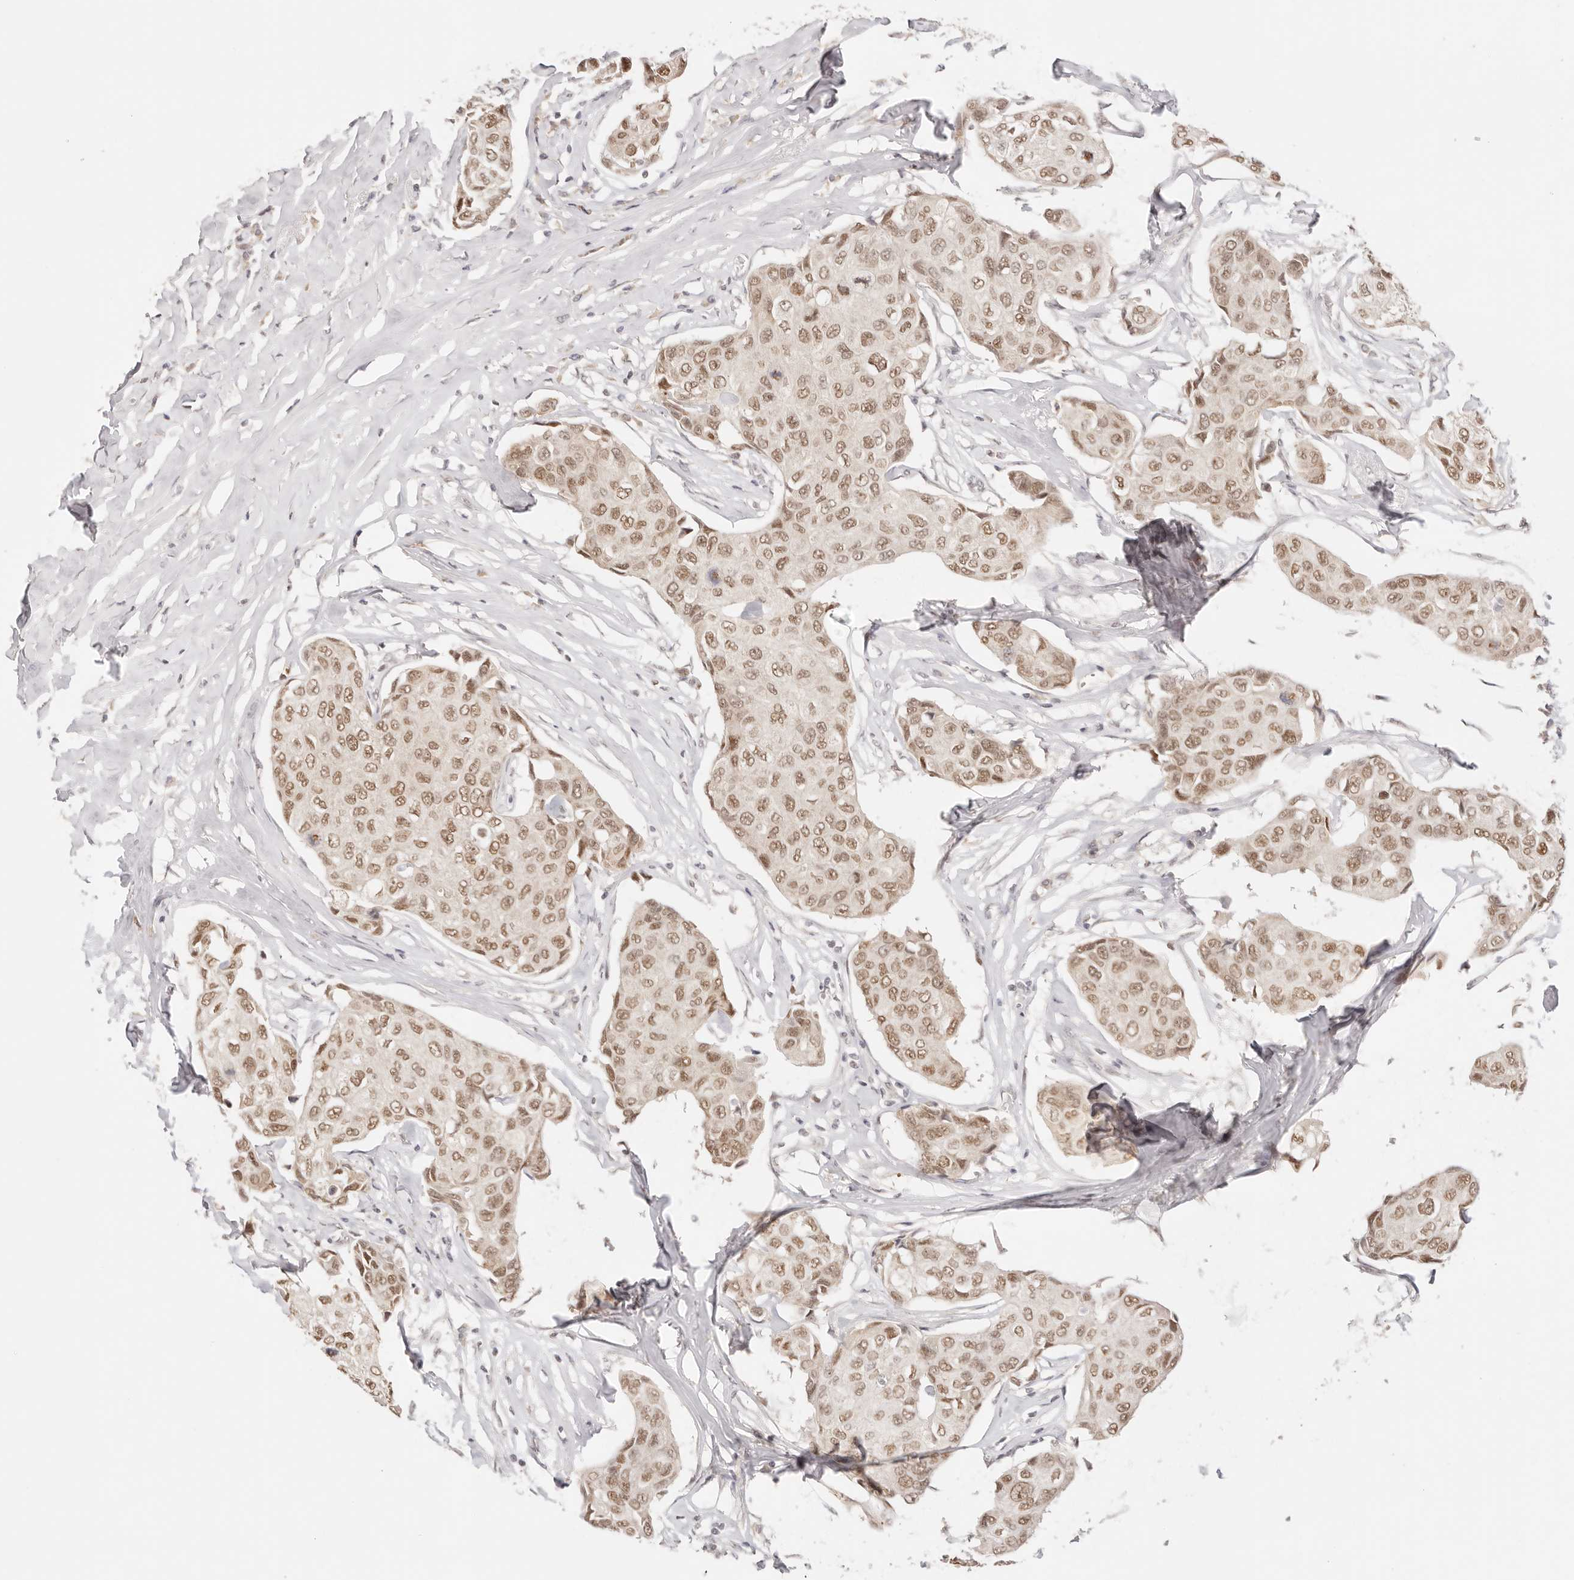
{"staining": {"intensity": "moderate", "quantity": ">75%", "location": "nuclear"}, "tissue": "breast cancer", "cell_type": "Tumor cells", "image_type": "cancer", "snomed": [{"axis": "morphology", "description": "Duct carcinoma"}, {"axis": "topography", "description": "Breast"}], "caption": "Tumor cells reveal moderate nuclear staining in approximately >75% of cells in breast invasive ductal carcinoma.", "gene": "RFC3", "patient": {"sex": "female", "age": 80}}